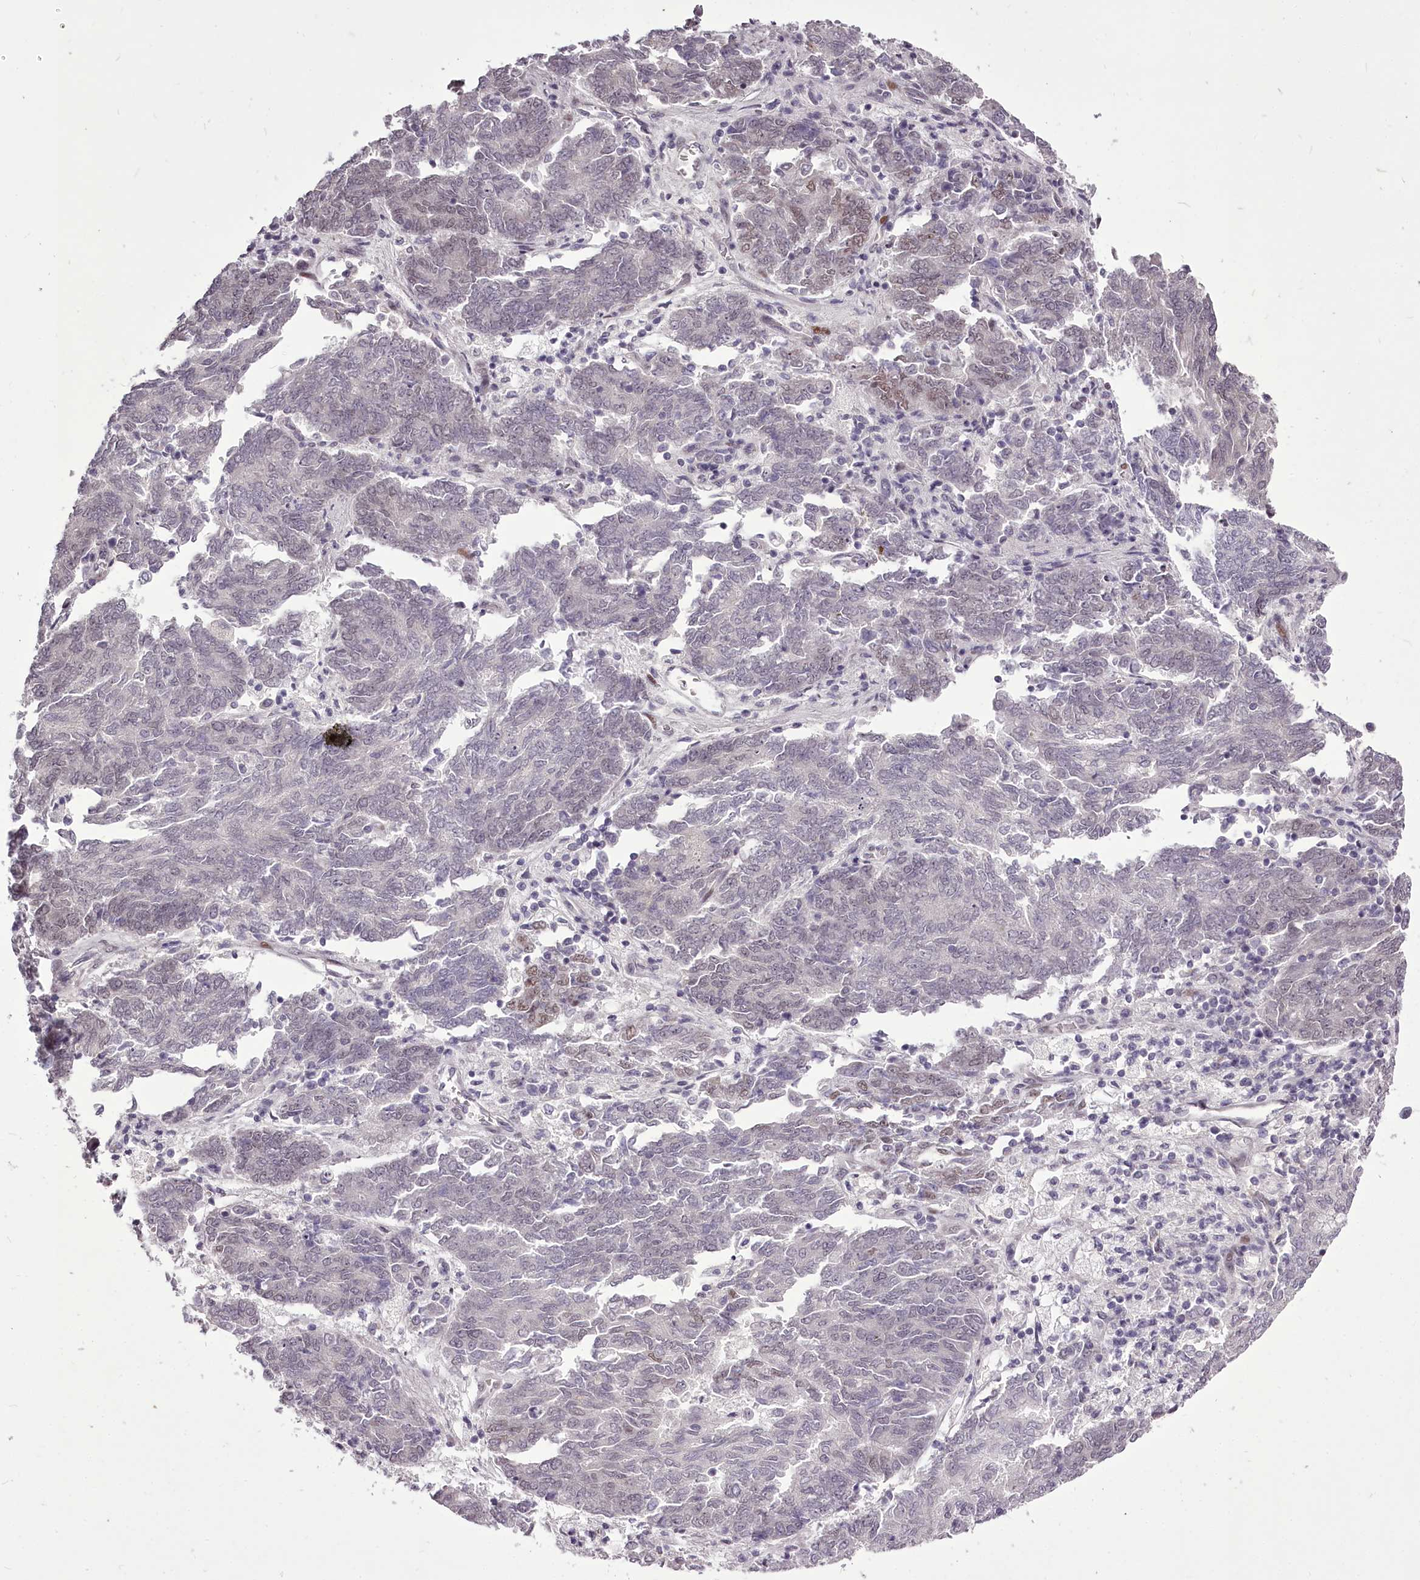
{"staining": {"intensity": "weak", "quantity": "25%-75%", "location": "nuclear"}, "tissue": "endometrial cancer", "cell_type": "Tumor cells", "image_type": "cancer", "snomed": [{"axis": "morphology", "description": "Adenocarcinoma, NOS"}, {"axis": "topography", "description": "Endometrium"}], "caption": "This histopathology image demonstrates immunohistochemistry (IHC) staining of endometrial cancer, with low weak nuclear staining in about 25%-75% of tumor cells.", "gene": "C1orf56", "patient": {"sex": "female", "age": 80}}